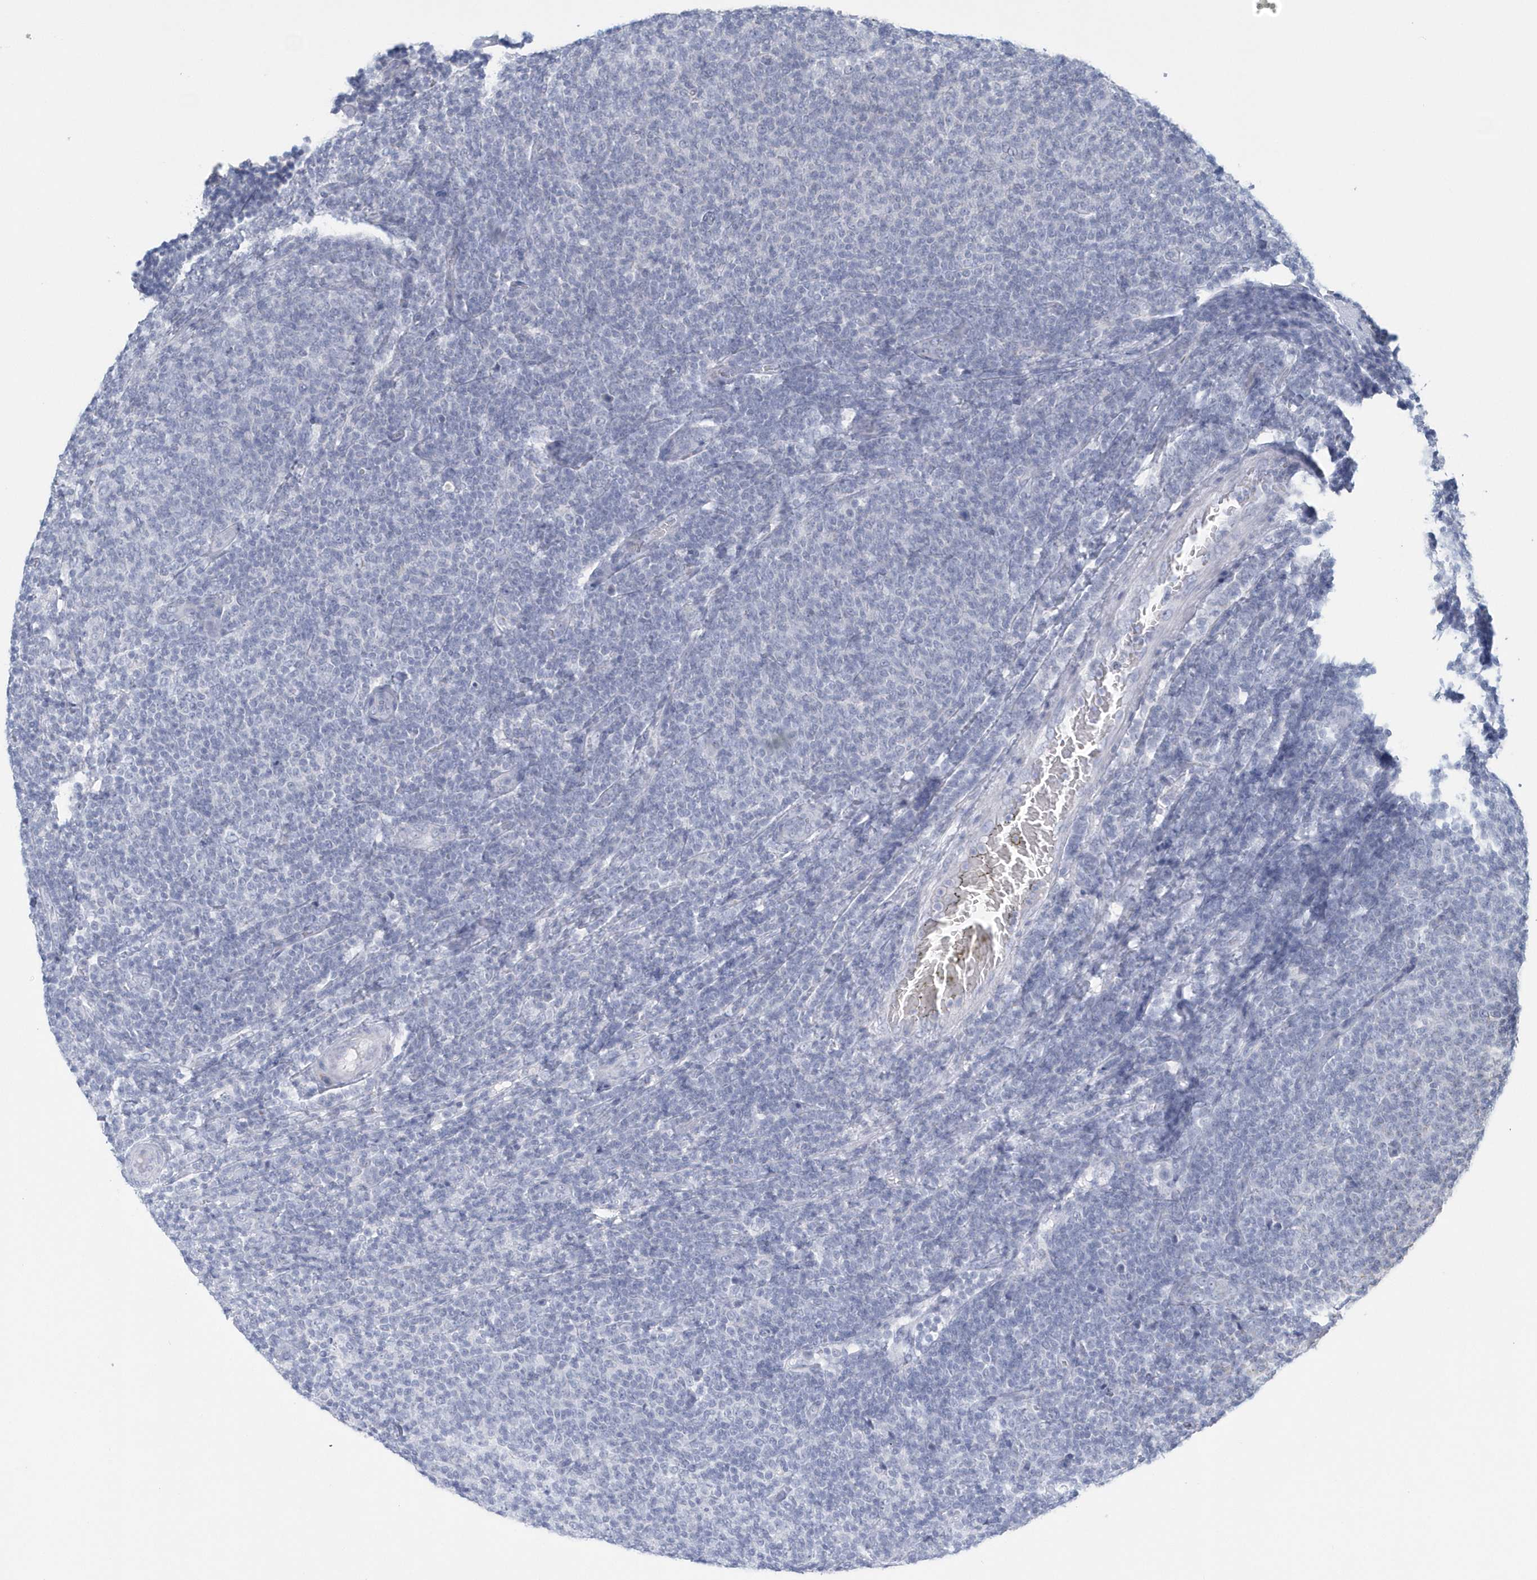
{"staining": {"intensity": "negative", "quantity": "none", "location": "none"}, "tissue": "lymphoma", "cell_type": "Tumor cells", "image_type": "cancer", "snomed": [{"axis": "morphology", "description": "Malignant lymphoma, non-Hodgkin's type, Low grade"}, {"axis": "topography", "description": "Lymph node"}], "caption": "Human low-grade malignant lymphoma, non-Hodgkin's type stained for a protein using immunohistochemistry demonstrates no expression in tumor cells.", "gene": "SPATA18", "patient": {"sex": "male", "age": 66}}